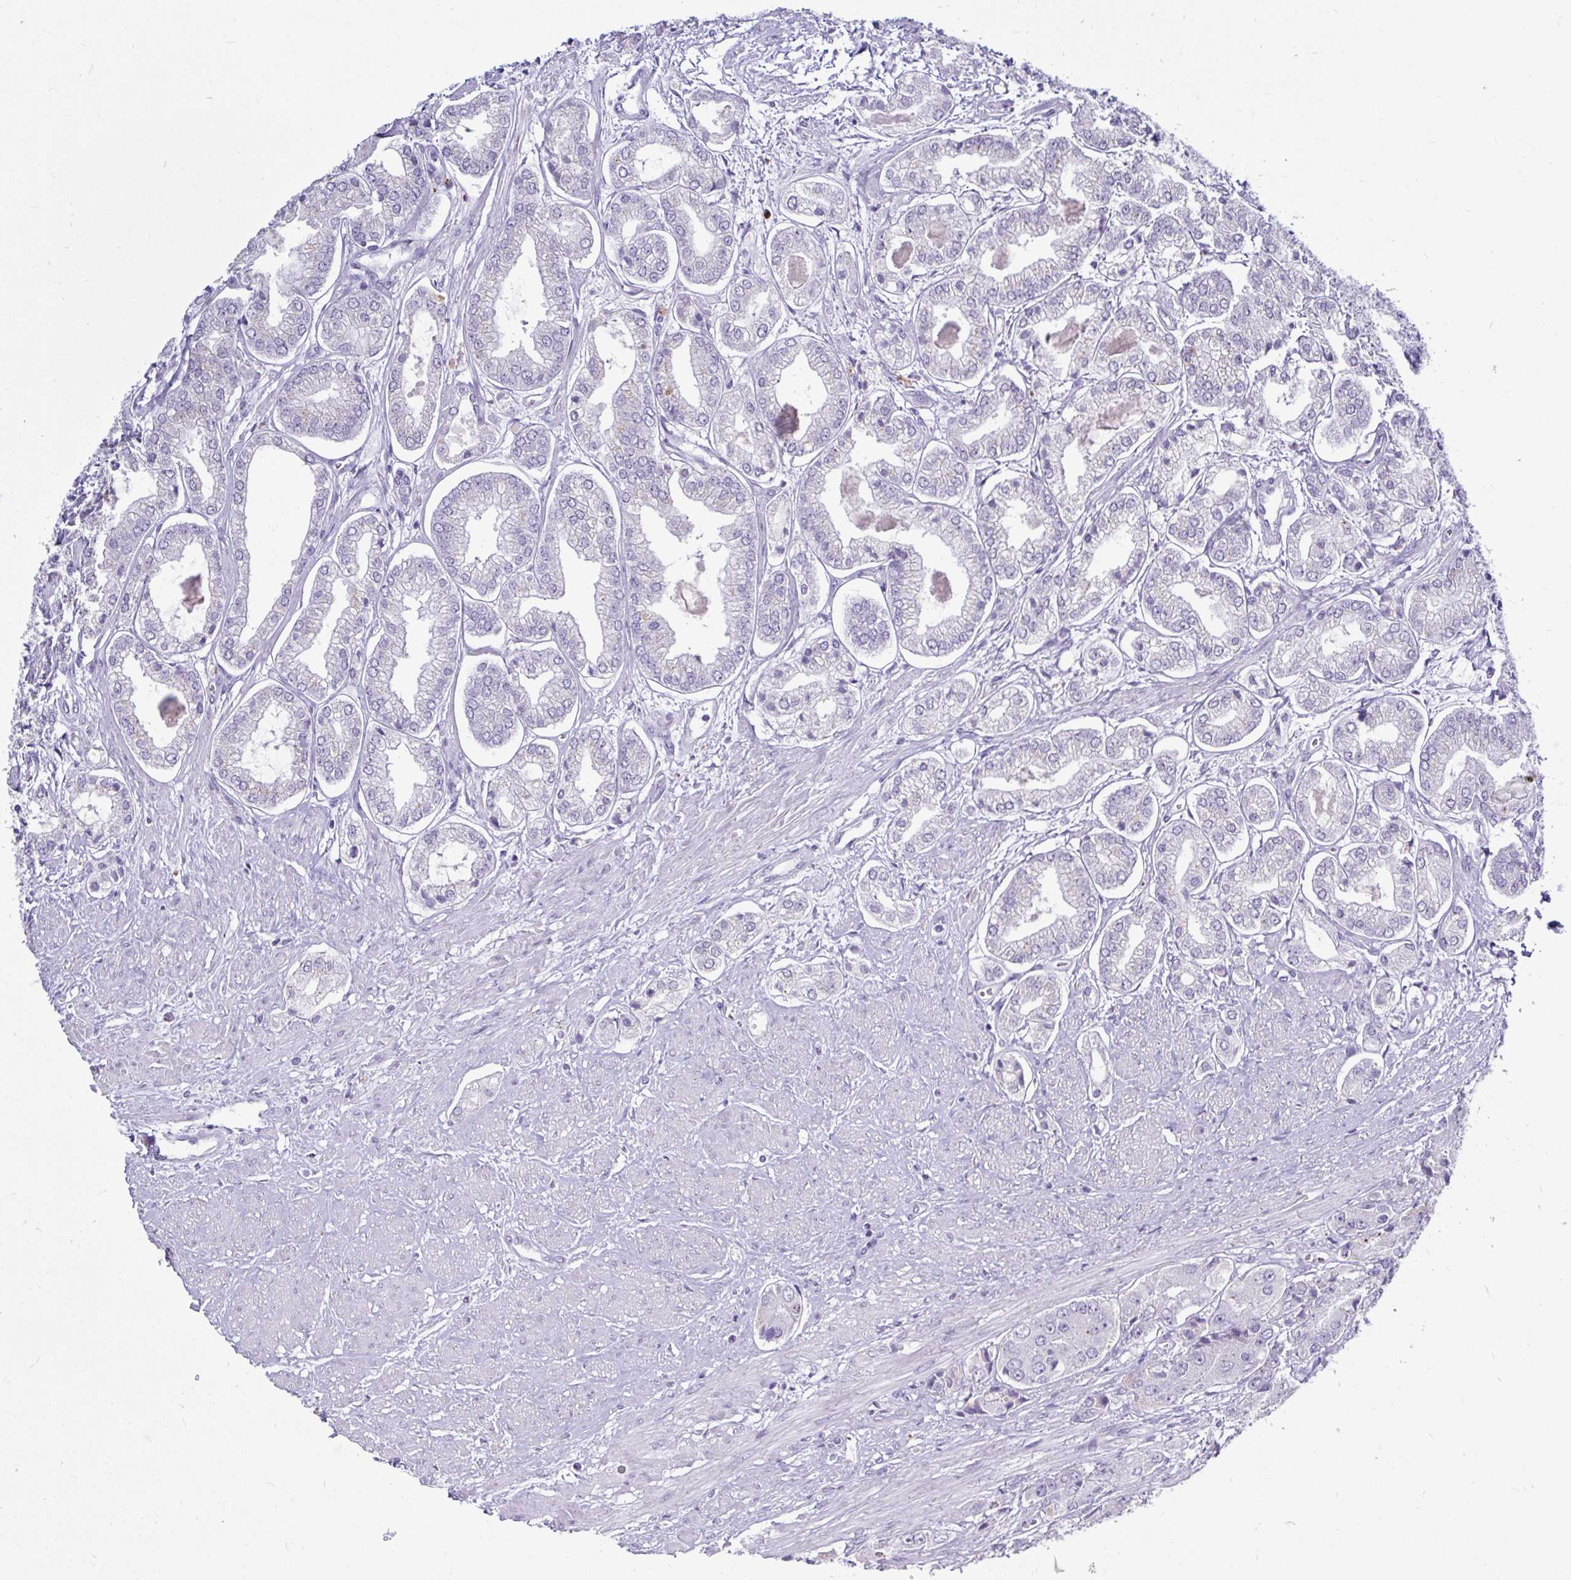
{"staining": {"intensity": "negative", "quantity": "none", "location": "none"}, "tissue": "prostate cancer", "cell_type": "Tumor cells", "image_type": "cancer", "snomed": [{"axis": "morphology", "description": "Adenocarcinoma, Low grade"}, {"axis": "topography", "description": "Prostate"}], "caption": "The immunohistochemistry histopathology image has no significant positivity in tumor cells of prostate adenocarcinoma (low-grade) tissue.", "gene": "CTSZ", "patient": {"sex": "male", "age": 69}}